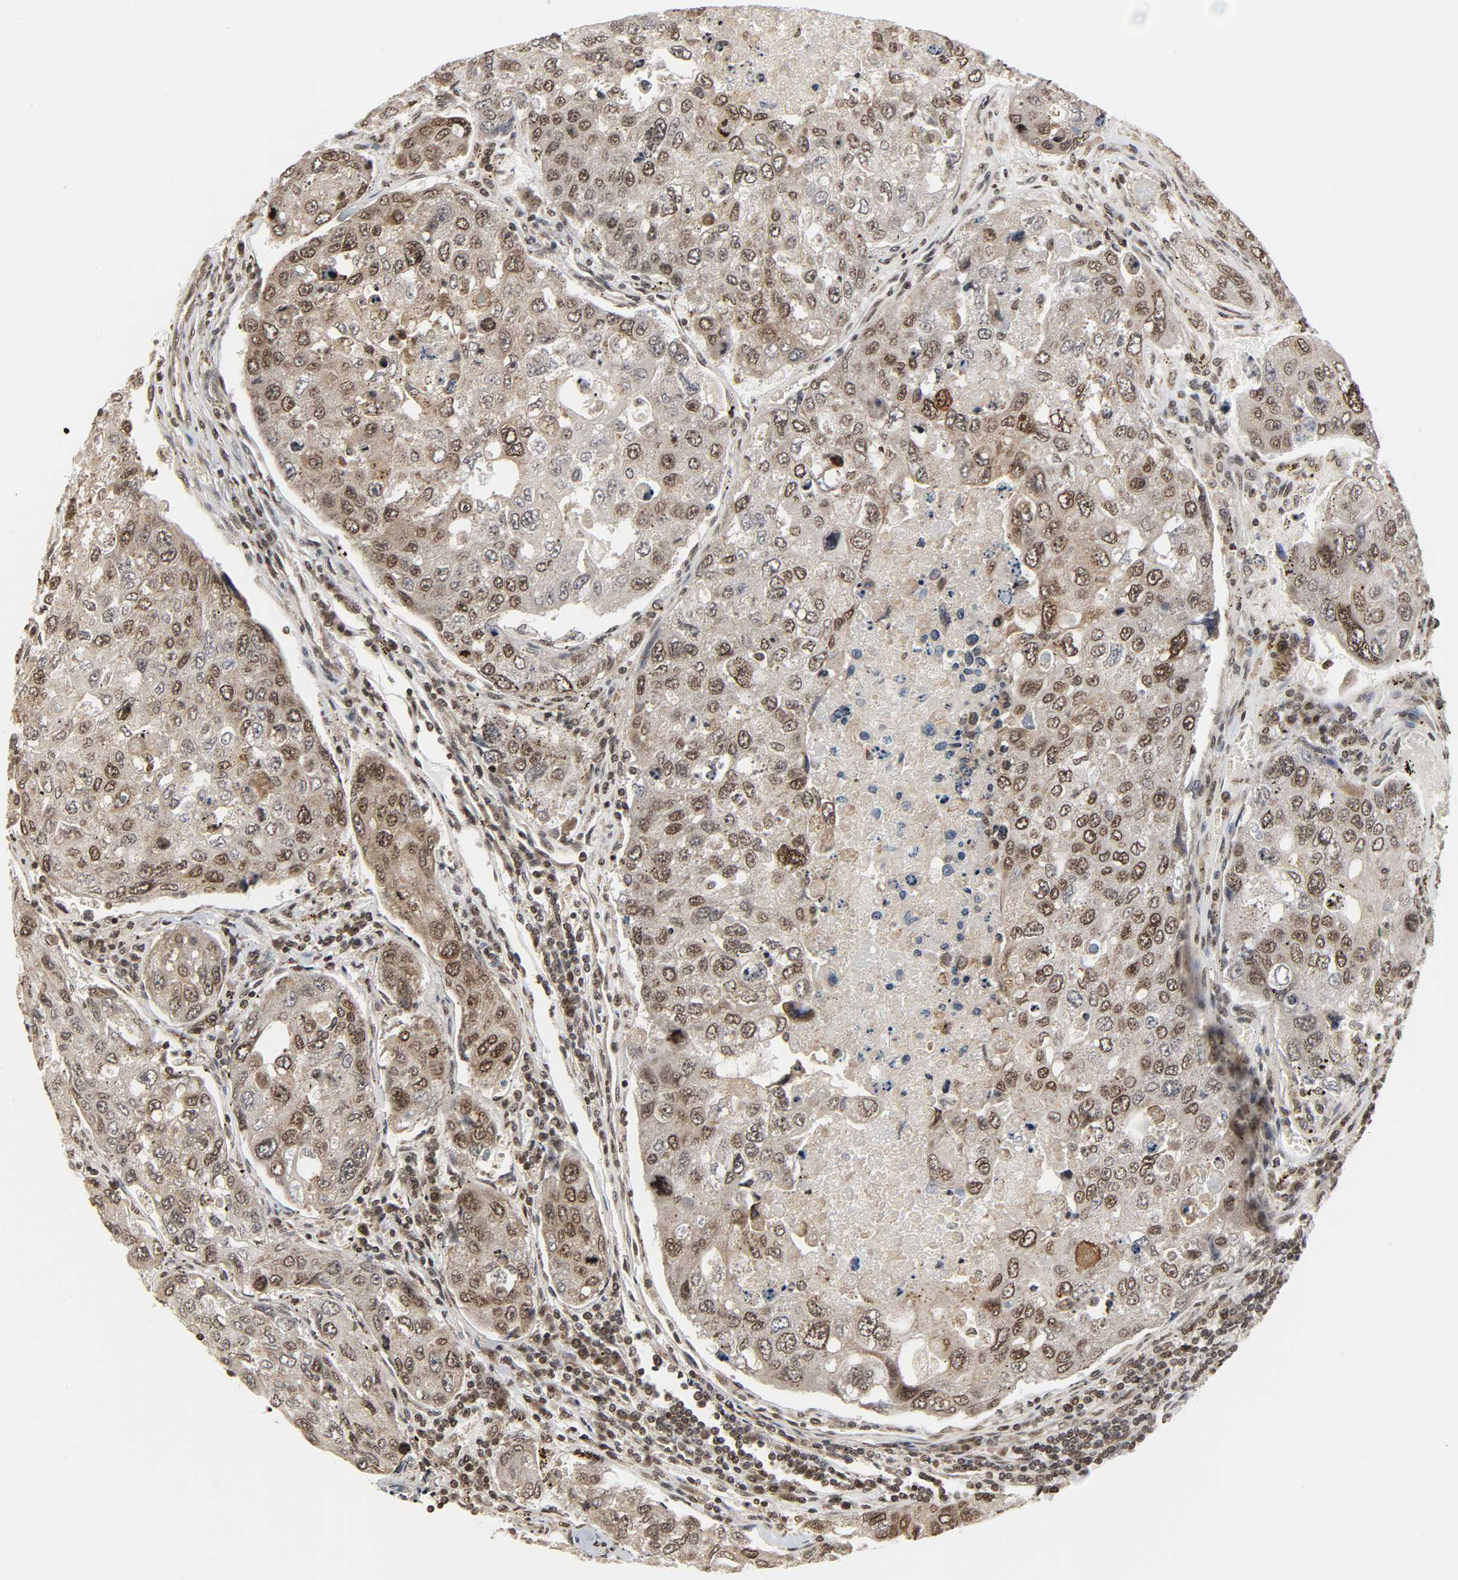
{"staining": {"intensity": "moderate", "quantity": "25%-75%", "location": "nuclear"}, "tissue": "urothelial cancer", "cell_type": "Tumor cells", "image_type": "cancer", "snomed": [{"axis": "morphology", "description": "Urothelial carcinoma, High grade"}, {"axis": "topography", "description": "Lymph node"}, {"axis": "topography", "description": "Urinary bladder"}], "caption": "A brown stain highlights moderate nuclear expression of a protein in high-grade urothelial carcinoma tumor cells.", "gene": "XRCC1", "patient": {"sex": "male", "age": 51}}